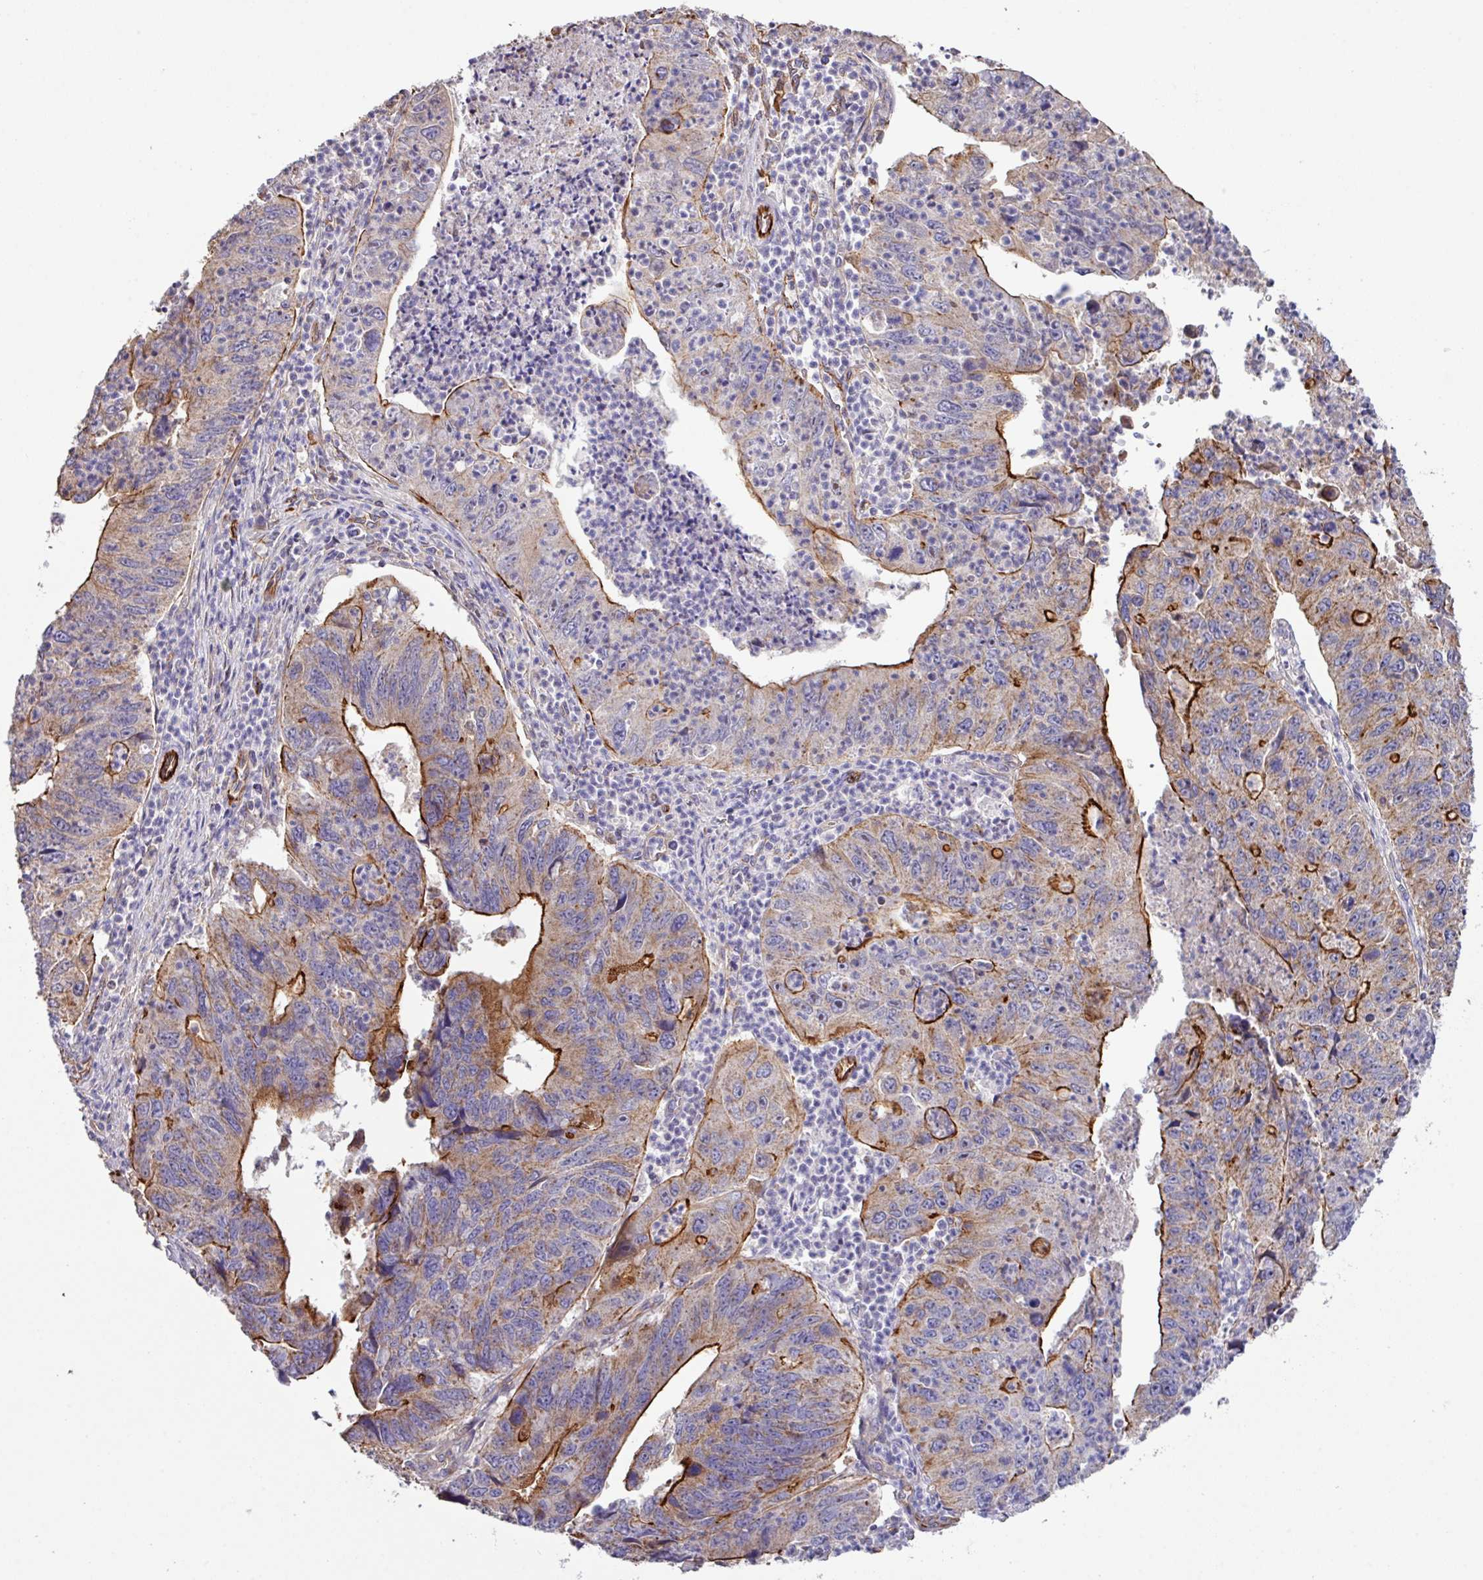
{"staining": {"intensity": "strong", "quantity": "25%-75%", "location": "cytoplasmic/membranous"}, "tissue": "stomach cancer", "cell_type": "Tumor cells", "image_type": "cancer", "snomed": [{"axis": "morphology", "description": "Adenocarcinoma, NOS"}, {"axis": "topography", "description": "Stomach"}], "caption": "This histopathology image demonstrates immunohistochemistry staining of stomach adenocarcinoma, with high strong cytoplasmic/membranous staining in about 25%-75% of tumor cells.", "gene": "LRRC53", "patient": {"sex": "male", "age": 59}}